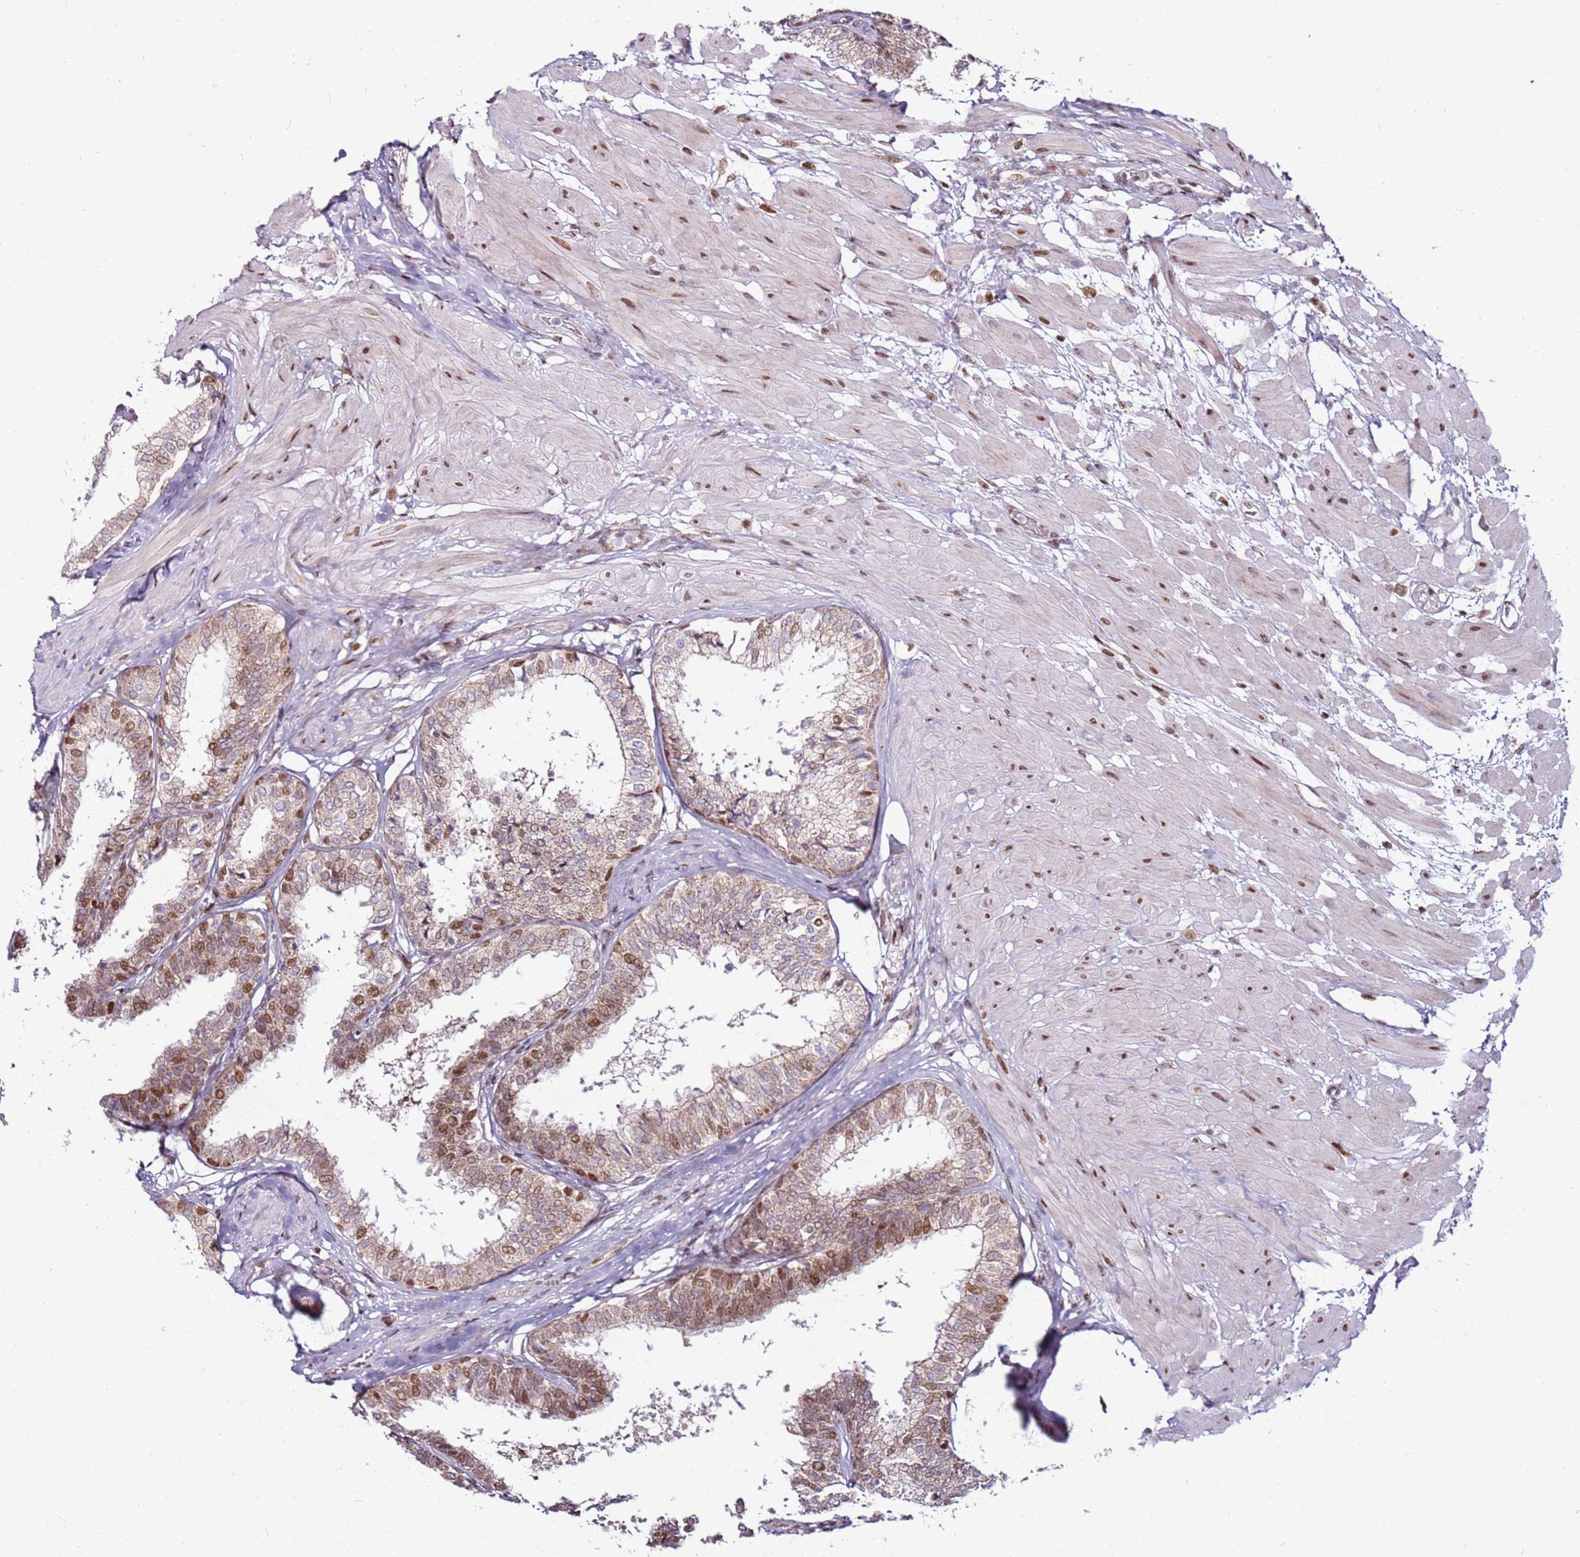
{"staining": {"intensity": "moderate", "quantity": "25%-75%", "location": "cytoplasmic/membranous,nuclear"}, "tissue": "prostate", "cell_type": "Glandular cells", "image_type": "normal", "snomed": [{"axis": "morphology", "description": "Normal tissue, NOS"}, {"axis": "topography", "description": "Prostate"}], "caption": "This micrograph demonstrates immunohistochemistry (IHC) staining of normal prostate, with medium moderate cytoplasmic/membranous,nuclear staining in about 25%-75% of glandular cells.", "gene": "PCTP", "patient": {"sex": "male", "age": 48}}